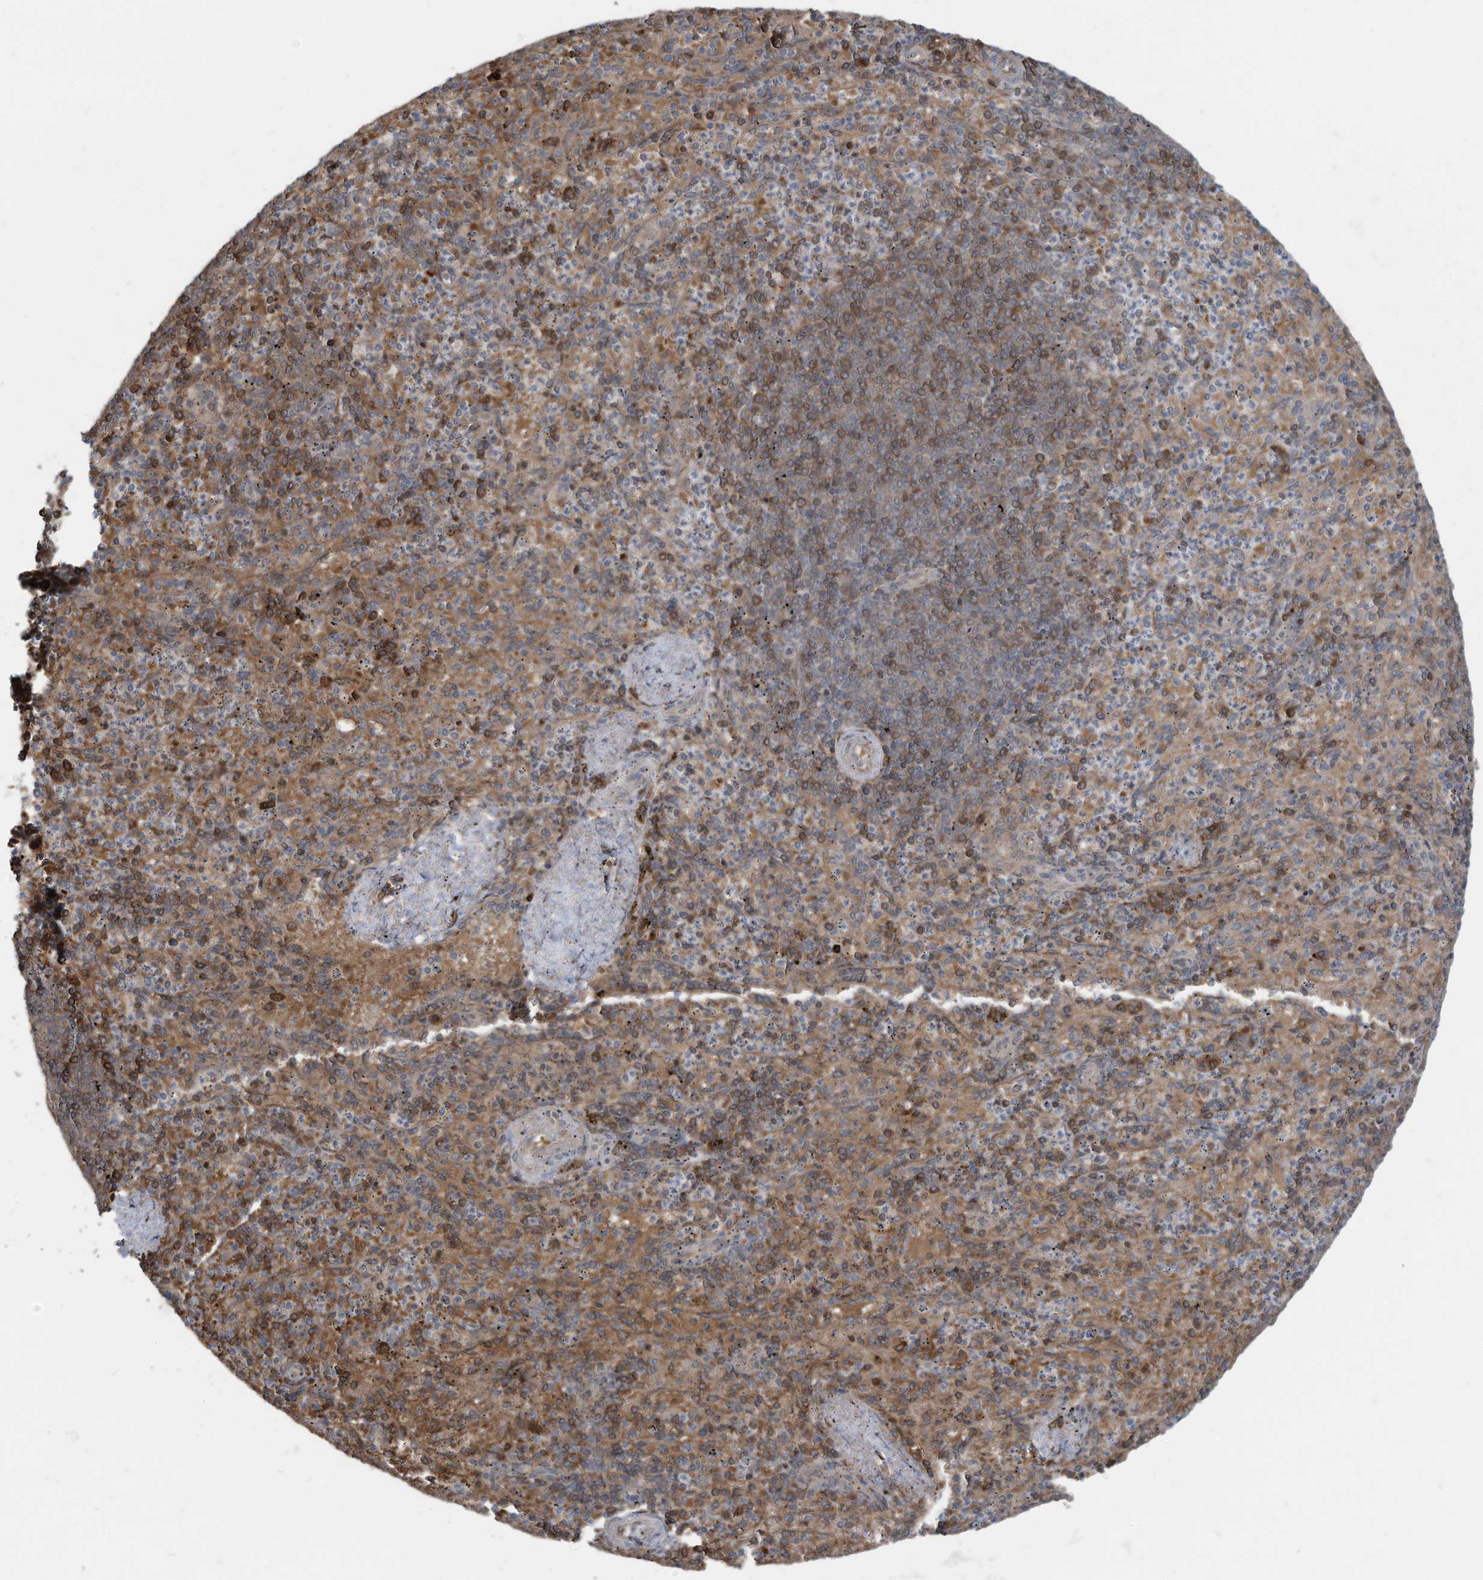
{"staining": {"intensity": "moderate", "quantity": "25%-75%", "location": "cytoplasmic/membranous"}, "tissue": "spleen", "cell_type": "Cells in red pulp", "image_type": "normal", "snomed": [{"axis": "morphology", "description": "Normal tissue, NOS"}, {"axis": "topography", "description": "Spleen"}], "caption": "Spleen stained with immunohistochemistry (IHC) displays moderate cytoplasmic/membranous positivity in about 25%-75% of cells in red pulp. (brown staining indicates protein expression, while blue staining denotes nuclei).", "gene": "ERI2", "patient": {"sex": "female", "age": 74}}